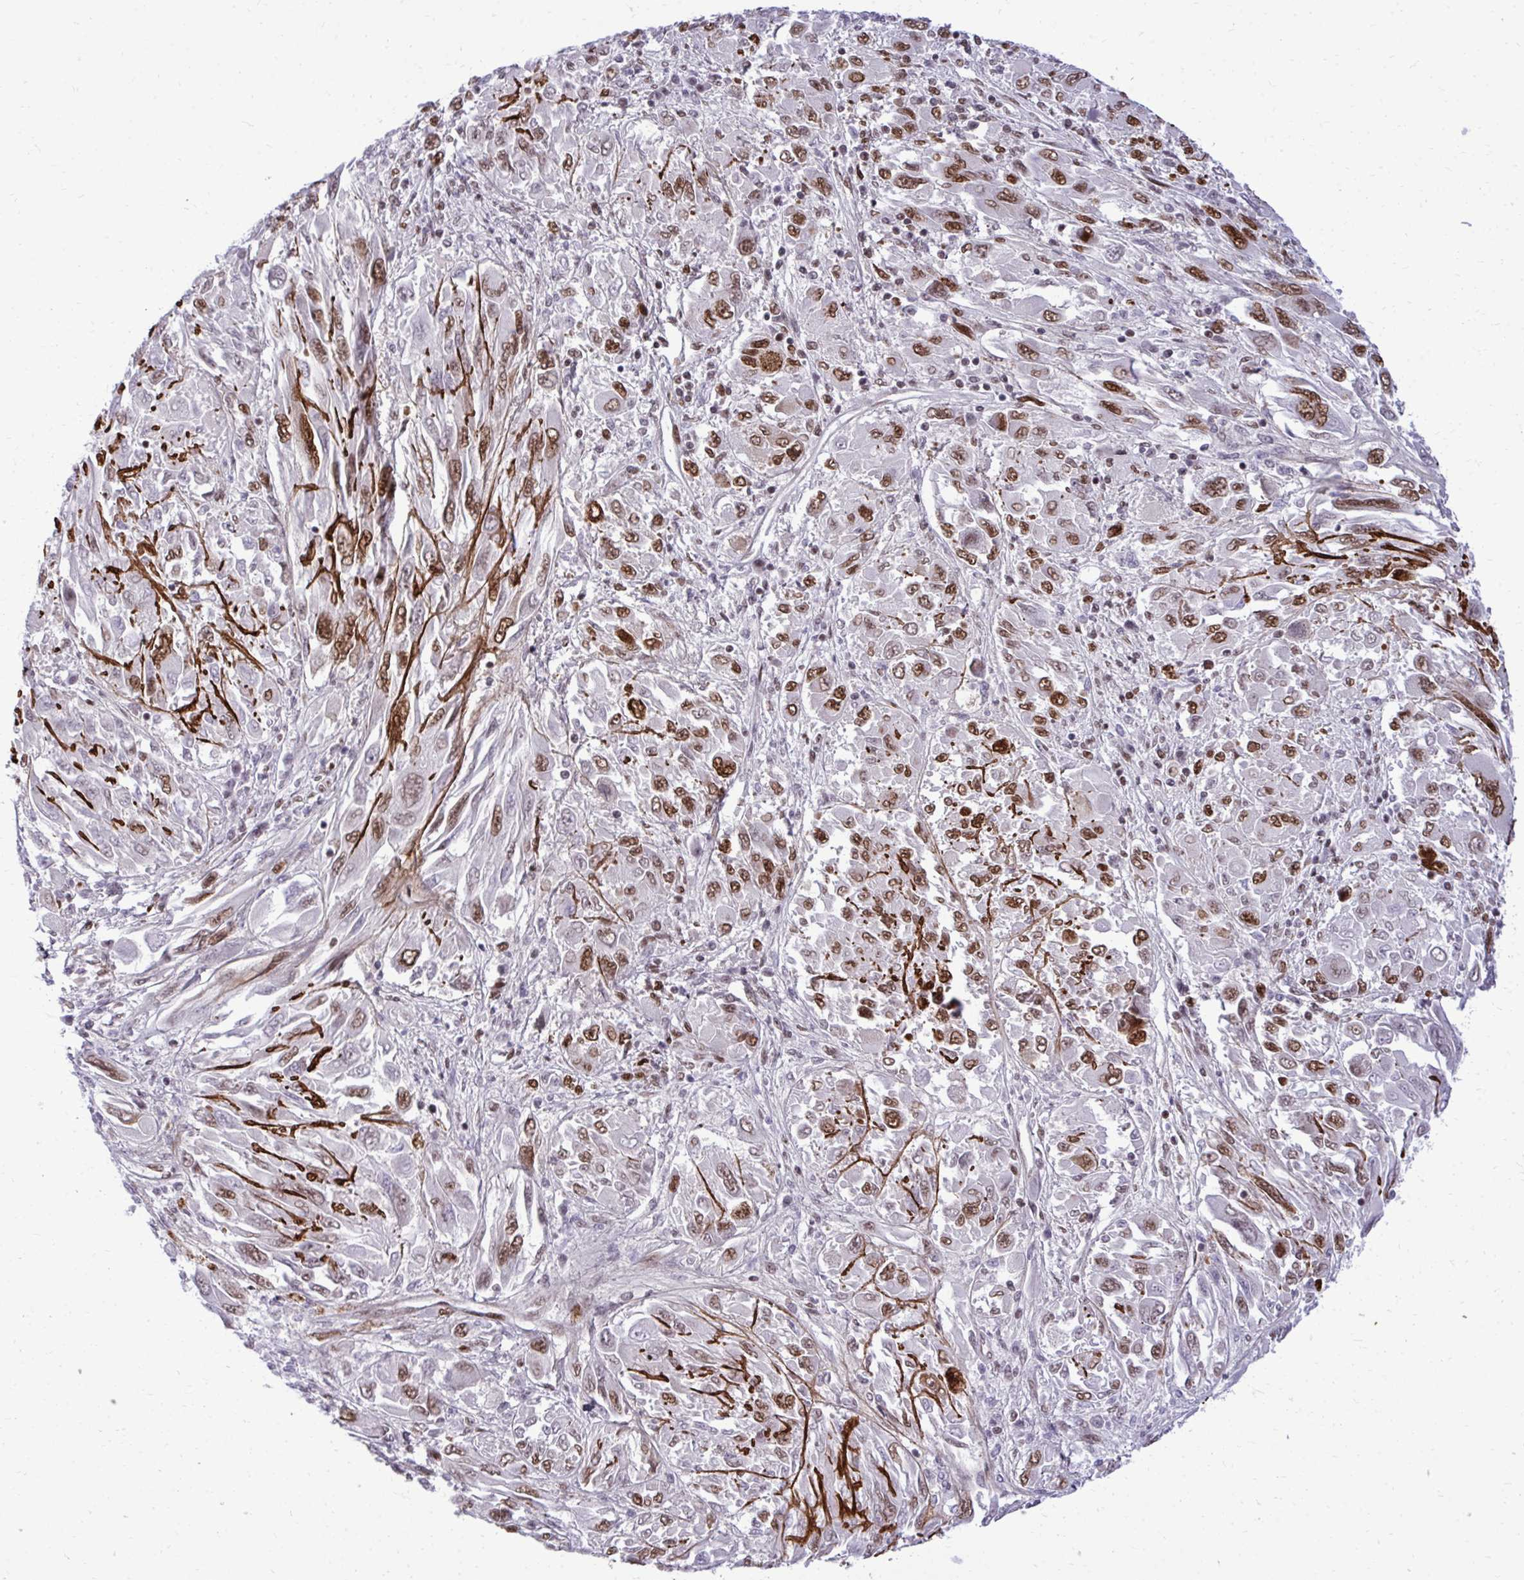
{"staining": {"intensity": "moderate", "quantity": ">75%", "location": "nuclear"}, "tissue": "melanoma", "cell_type": "Tumor cells", "image_type": "cancer", "snomed": [{"axis": "morphology", "description": "Malignant melanoma, NOS"}, {"axis": "topography", "description": "Skin"}], "caption": "Moderate nuclear positivity is appreciated in approximately >75% of tumor cells in melanoma.", "gene": "CDYL", "patient": {"sex": "female", "age": 91}}